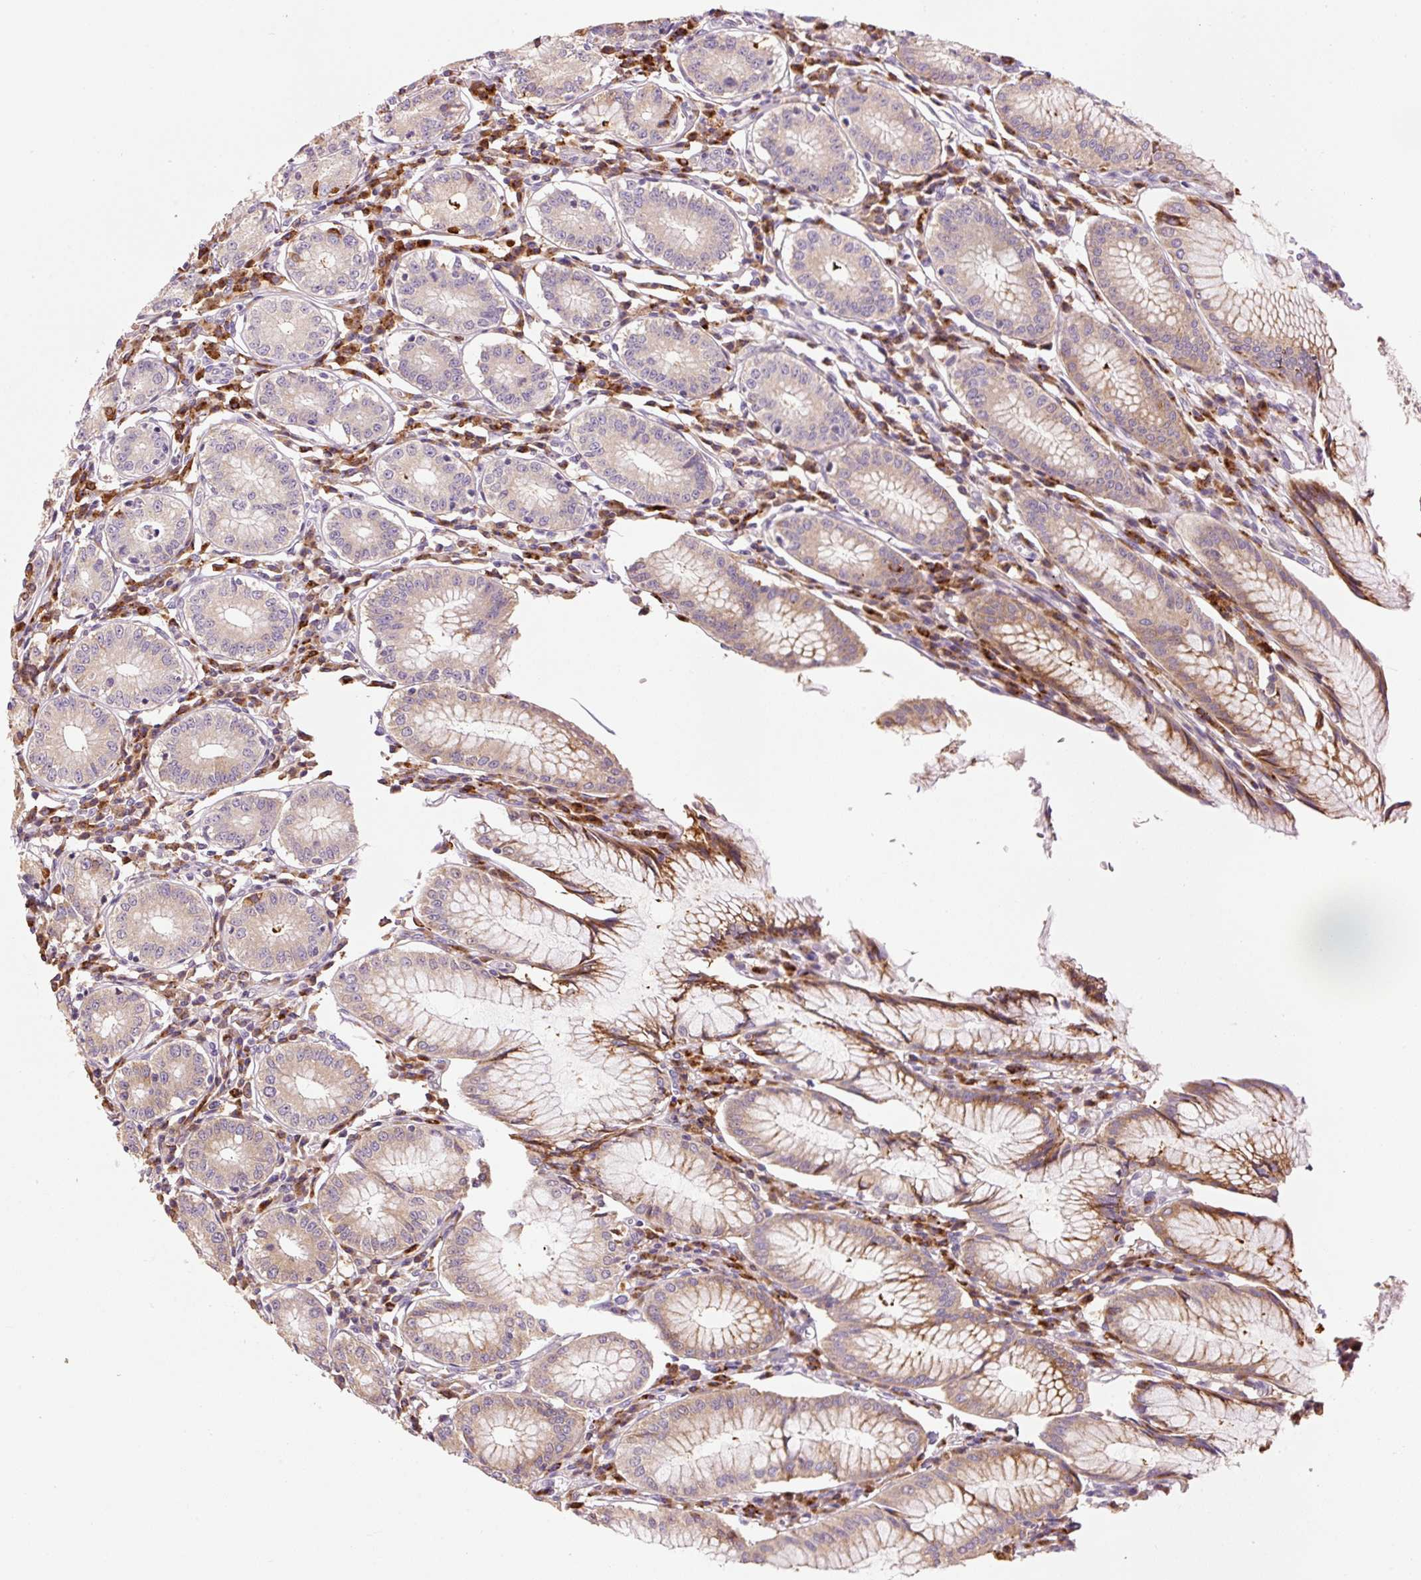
{"staining": {"intensity": "strong", "quantity": "25%-75%", "location": "cytoplasmic/membranous"}, "tissue": "stomach", "cell_type": "Glandular cells", "image_type": "normal", "snomed": [{"axis": "morphology", "description": "Normal tissue, NOS"}, {"axis": "topography", "description": "Stomach"}], "caption": "Immunohistochemistry (IHC) of unremarkable human stomach shows high levels of strong cytoplasmic/membranous expression in about 25%-75% of glandular cells. (DAB (3,3'-diaminobenzidine) IHC with brightfield microscopy, high magnification).", "gene": "HAX1", "patient": {"sex": "male", "age": 55}}